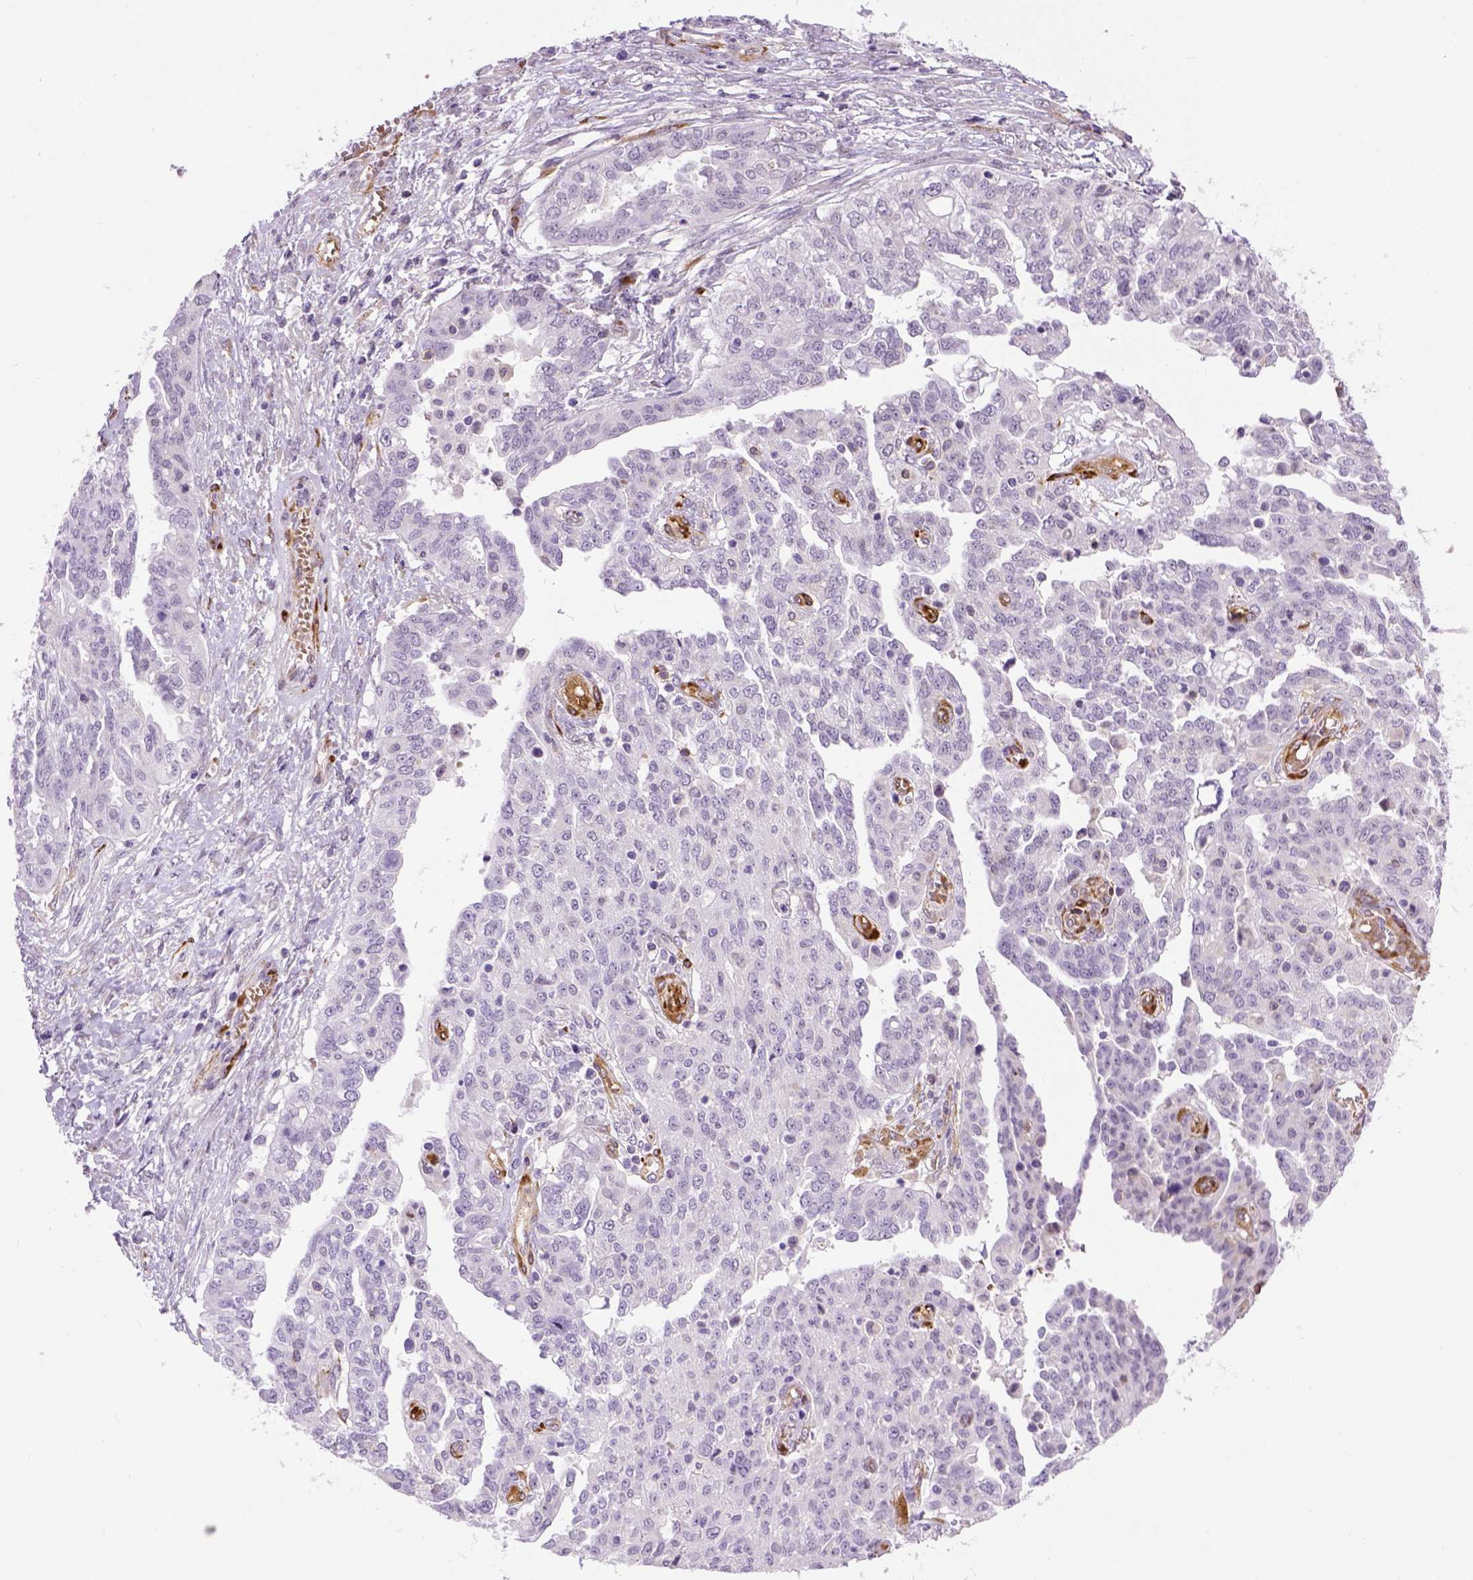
{"staining": {"intensity": "negative", "quantity": "none", "location": "none"}, "tissue": "ovarian cancer", "cell_type": "Tumor cells", "image_type": "cancer", "snomed": [{"axis": "morphology", "description": "Cystadenocarcinoma, serous, NOS"}, {"axis": "topography", "description": "Ovary"}], "caption": "A histopathology image of serous cystadenocarcinoma (ovarian) stained for a protein exhibits no brown staining in tumor cells.", "gene": "KAZN", "patient": {"sex": "female", "age": 67}}